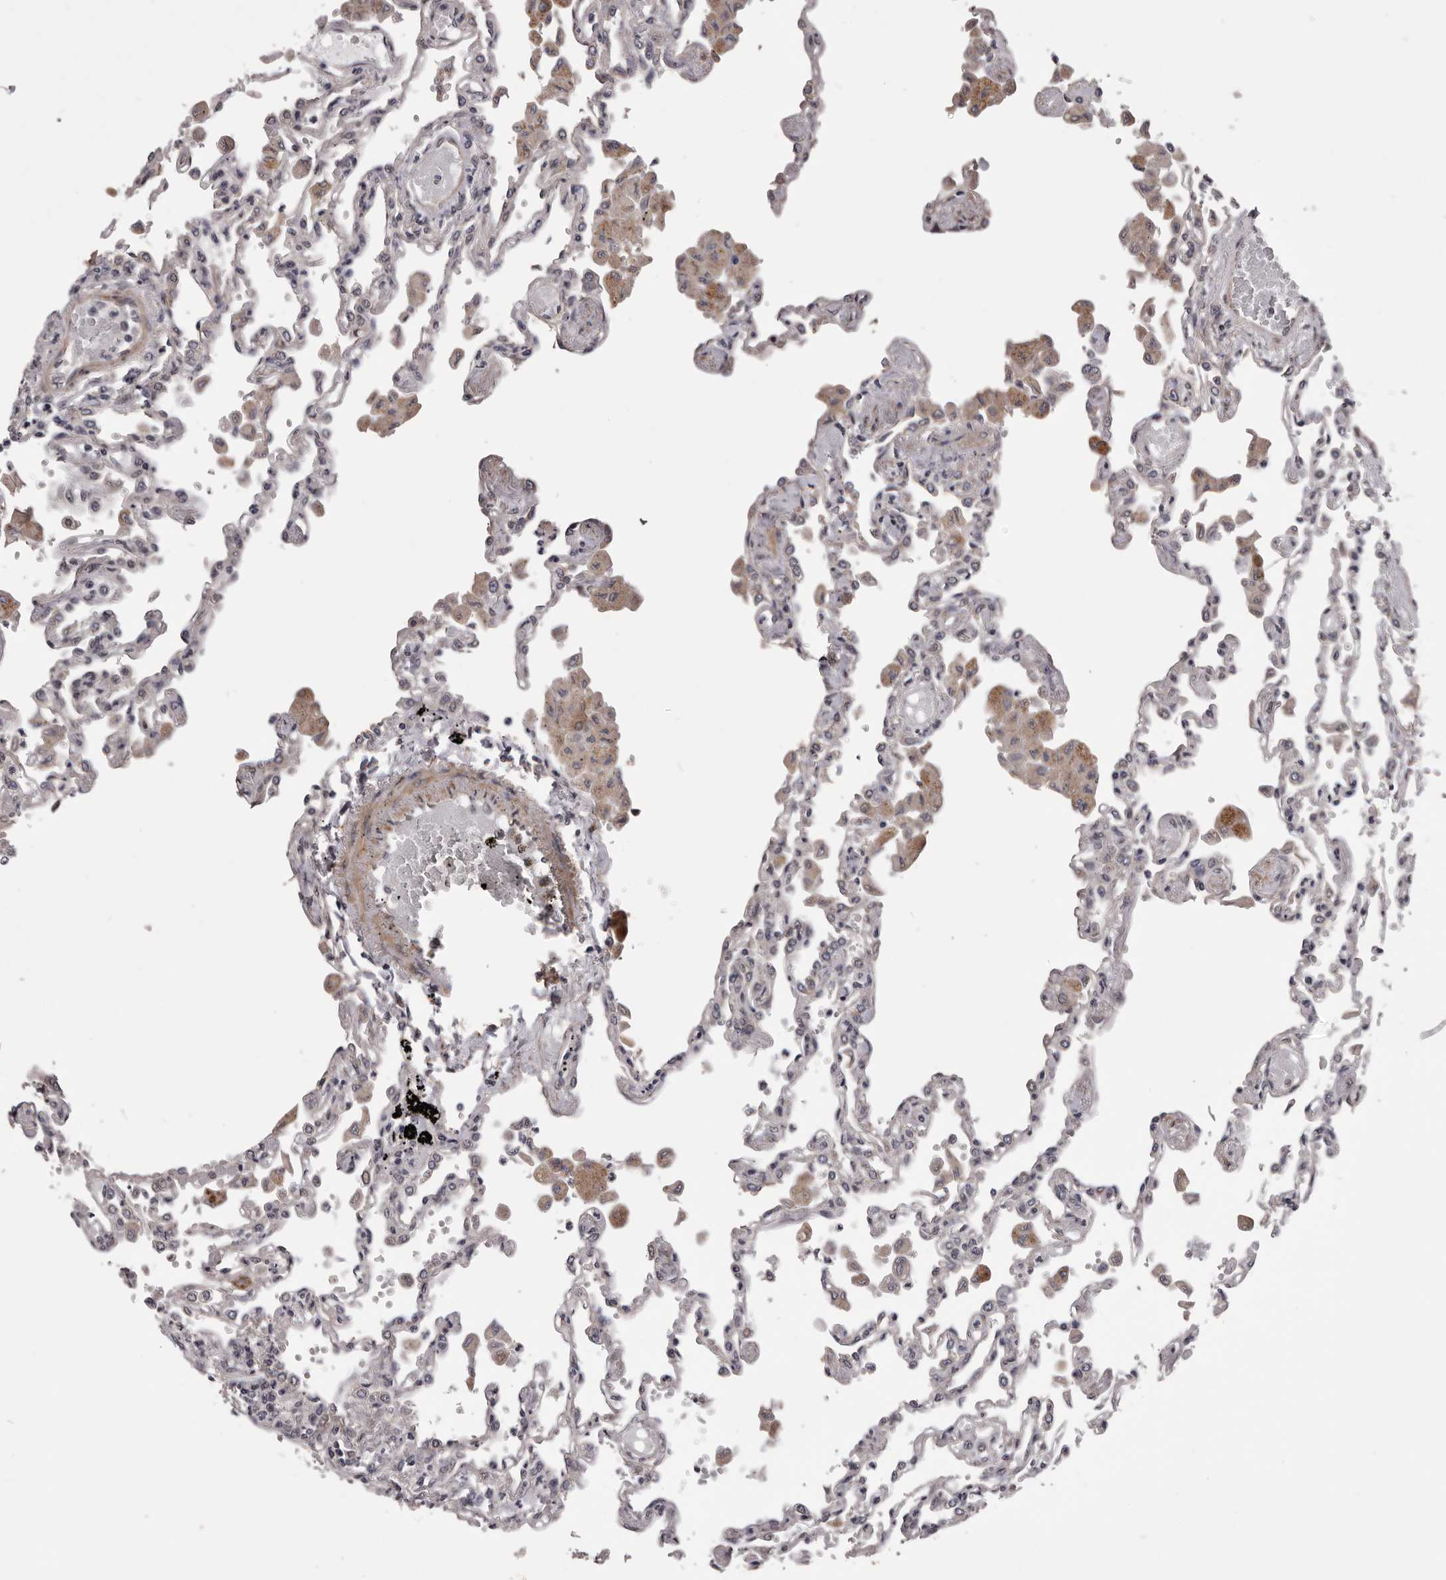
{"staining": {"intensity": "weak", "quantity": "<25%", "location": "cytoplasmic/membranous"}, "tissue": "lung", "cell_type": "Alveolar cells", "image_type": "normal", "snomed": [{"axis": "morphology", "description": "Normal tissue, NOS"}, {"axis": "topography", "description": "Bronchus"}, {"axis": "topography", "description": "Lung"}], "caption": "Lung stained for a protein using IHC displays no staining alveolar cells.", "gene": "CELF3", "patient": {"sex": "female", "age": 49}}